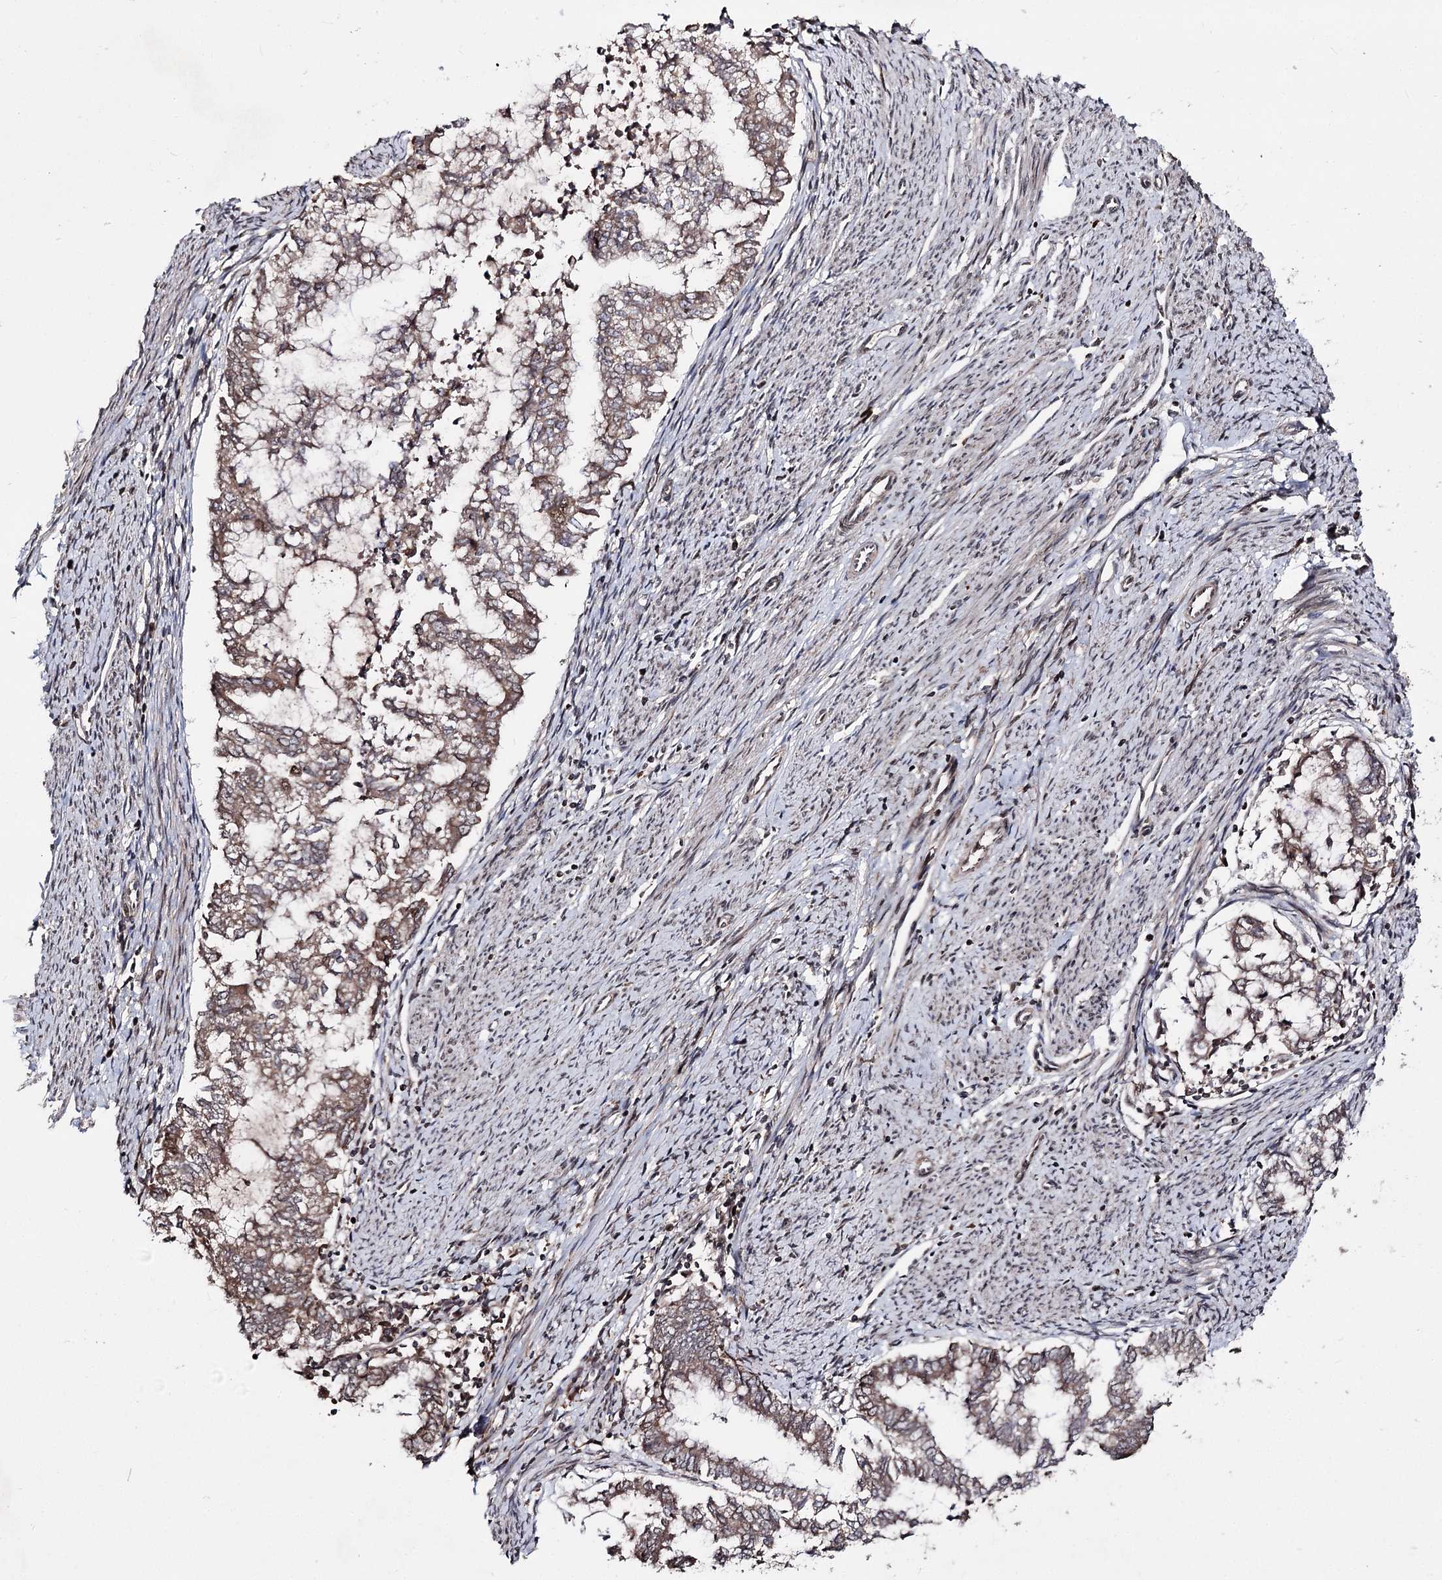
{"staining": {"intensity": "moderate", "quantity": ">75%", "location": "cytoplasmic/membranous"}, "tissue": "endometrial cancer", "cell_type": "Tumor cells", "image_type": "cancer", "snomed": [{"axis": "morphology", "description": "Adenocarcinoma, NOS"}, {"axis": "topography", "description": "Endometrium"}], "caption": "A brown stain highlights moderate cytoplasmic/membranous positivity of a protein in endometrial cancer (adenocarcinoma) tumor cells.", "gene": "FAM53B", "patient": {"sex": "female", "age": 79}}